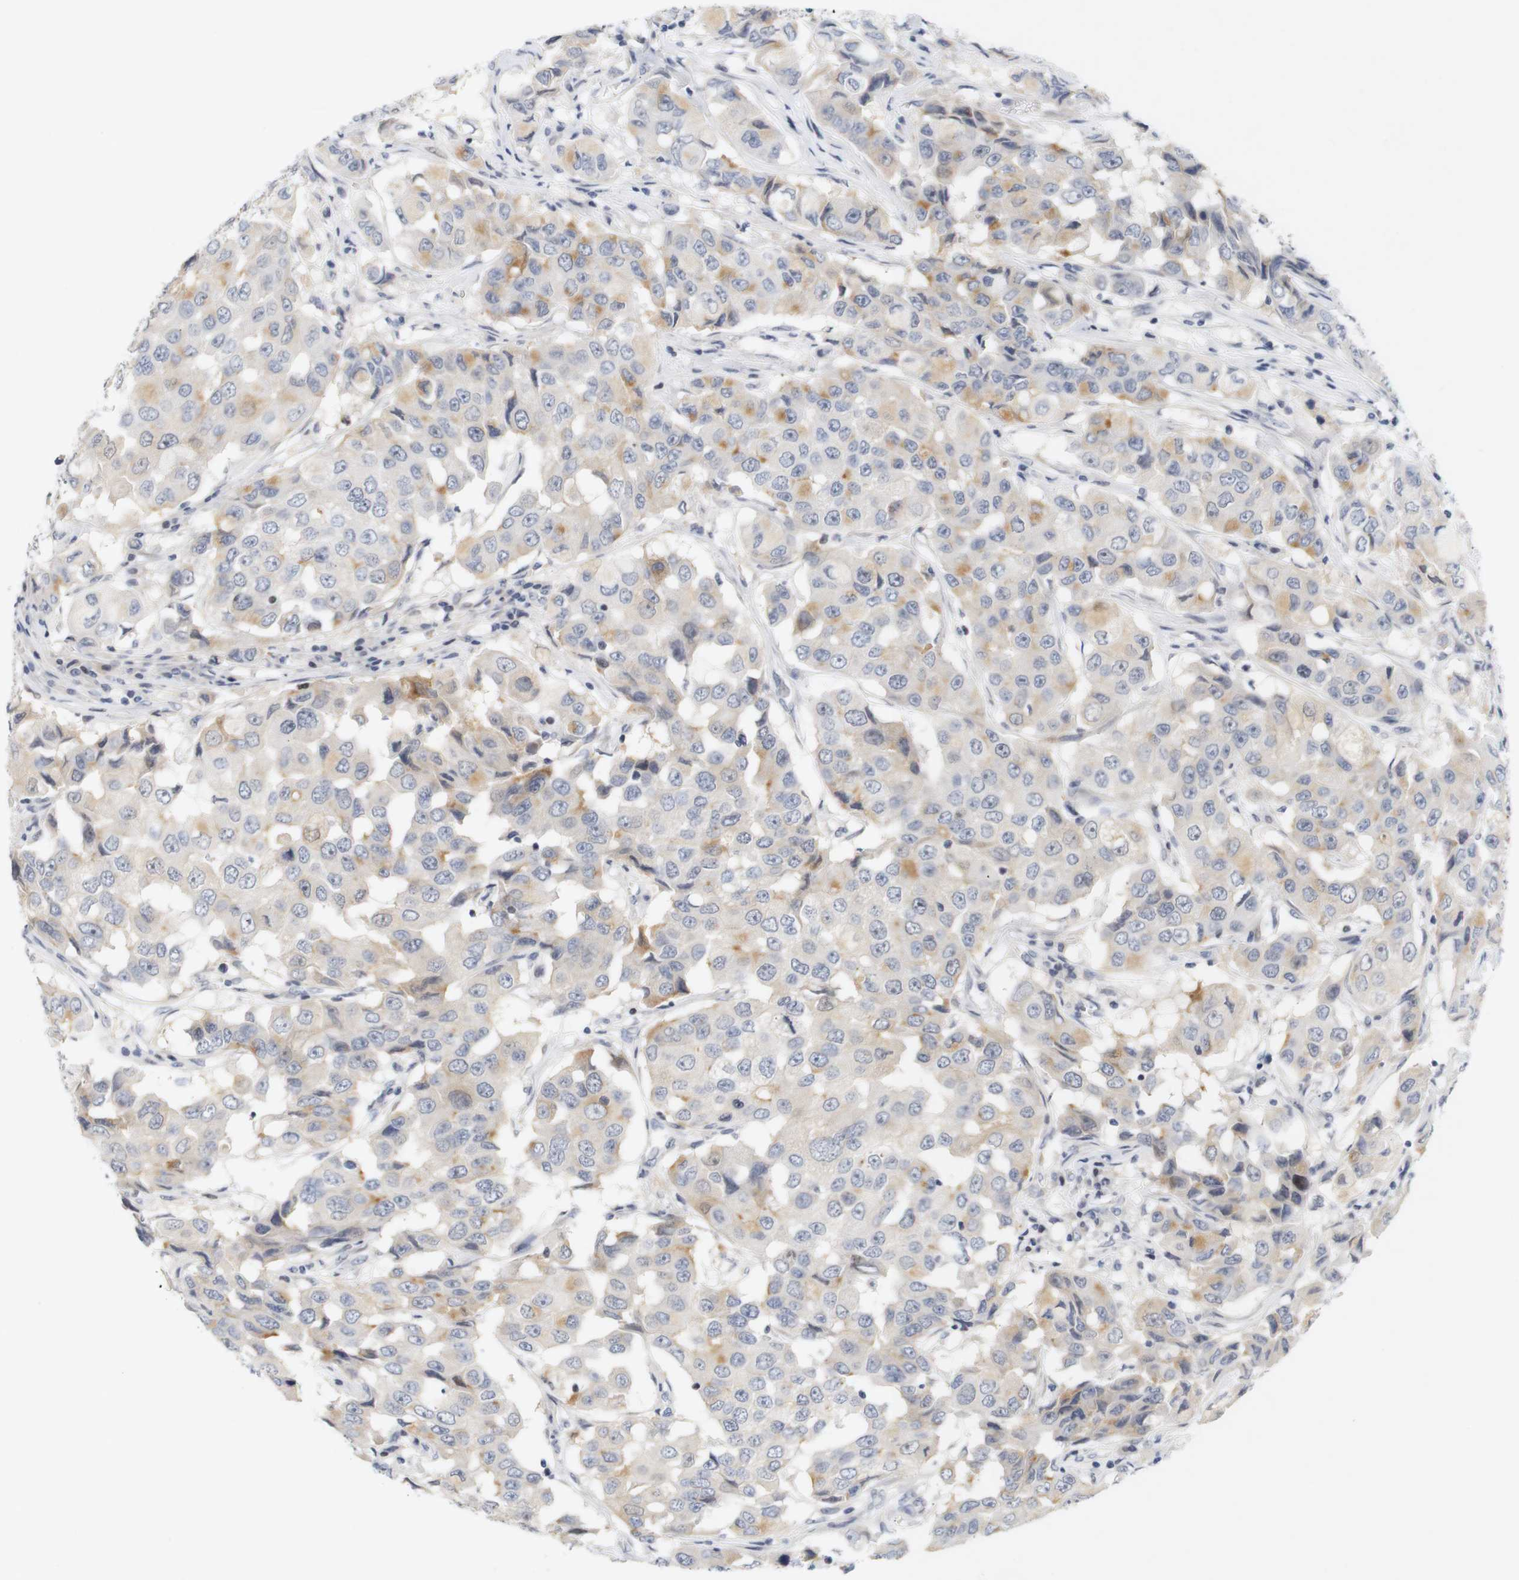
{"staining": {"intensity": "moderate", "quantity": "25%-75%", "location": "cytoplasmic/membranous"}, "tissue": "breast cancer", "cell_type": "Tumor cells", "image_type": "cancer", "snomed": [{"axis": "morphology", "description": "Duct carcinoma"}, {"axis": "topography", "description": "Breast"}], "caption": "Brown immunohistochemical staining in breast cancer (invasive ductal carcinoma) displays moderate cytoplasmic/membranous staining in approximately 25%-75% of tumor cells.", "gene": "CYB561", "patient": {"sex": "female", "age": 27}}